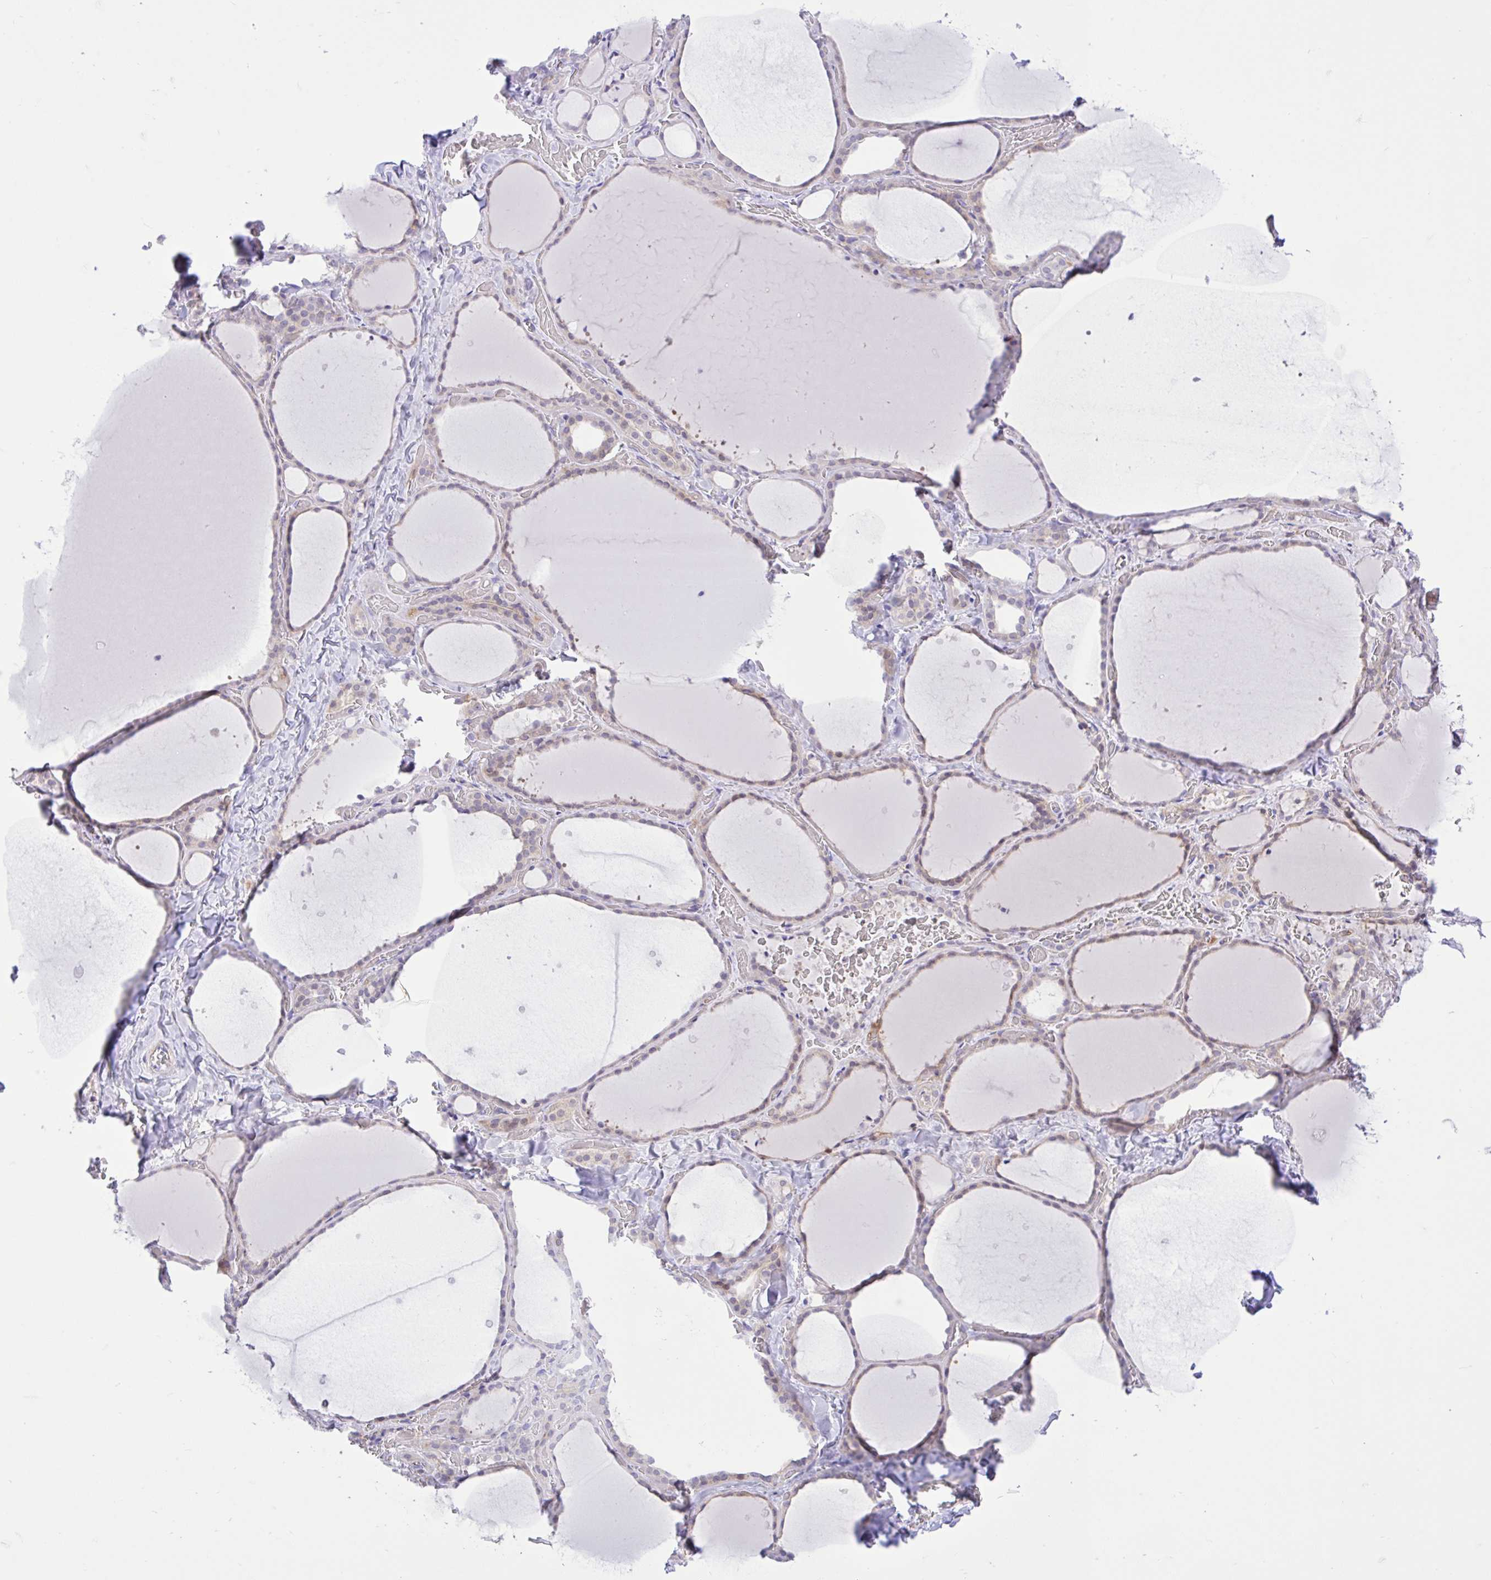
{"staining": {"intensity": "moderate", "quantity": "25%-75%", "location": "cytoplasmic/membranous"}, "tissue": "thyroid gland", "cell_type": "Glandular cells", "image_type": "normal", "snomed": [{"axis": "morphology", "description": "Normal tissue, NOS"}, {"axis": "topography", "description": "Thyroid gland"}], "caption": "Protein expression analysis of benign thyroid gland reveals moderate cytoplasmic/membranous staining in approximately 25%-75% of glandular cells. Using DAB (3,3'-diaminobenzidine) (brown) and hematoxylin (blue) stains, captured at high magnification using brightfield microscopy.", "gene": "ZNF101", "patient": {"sex": "female", "age": 36}}